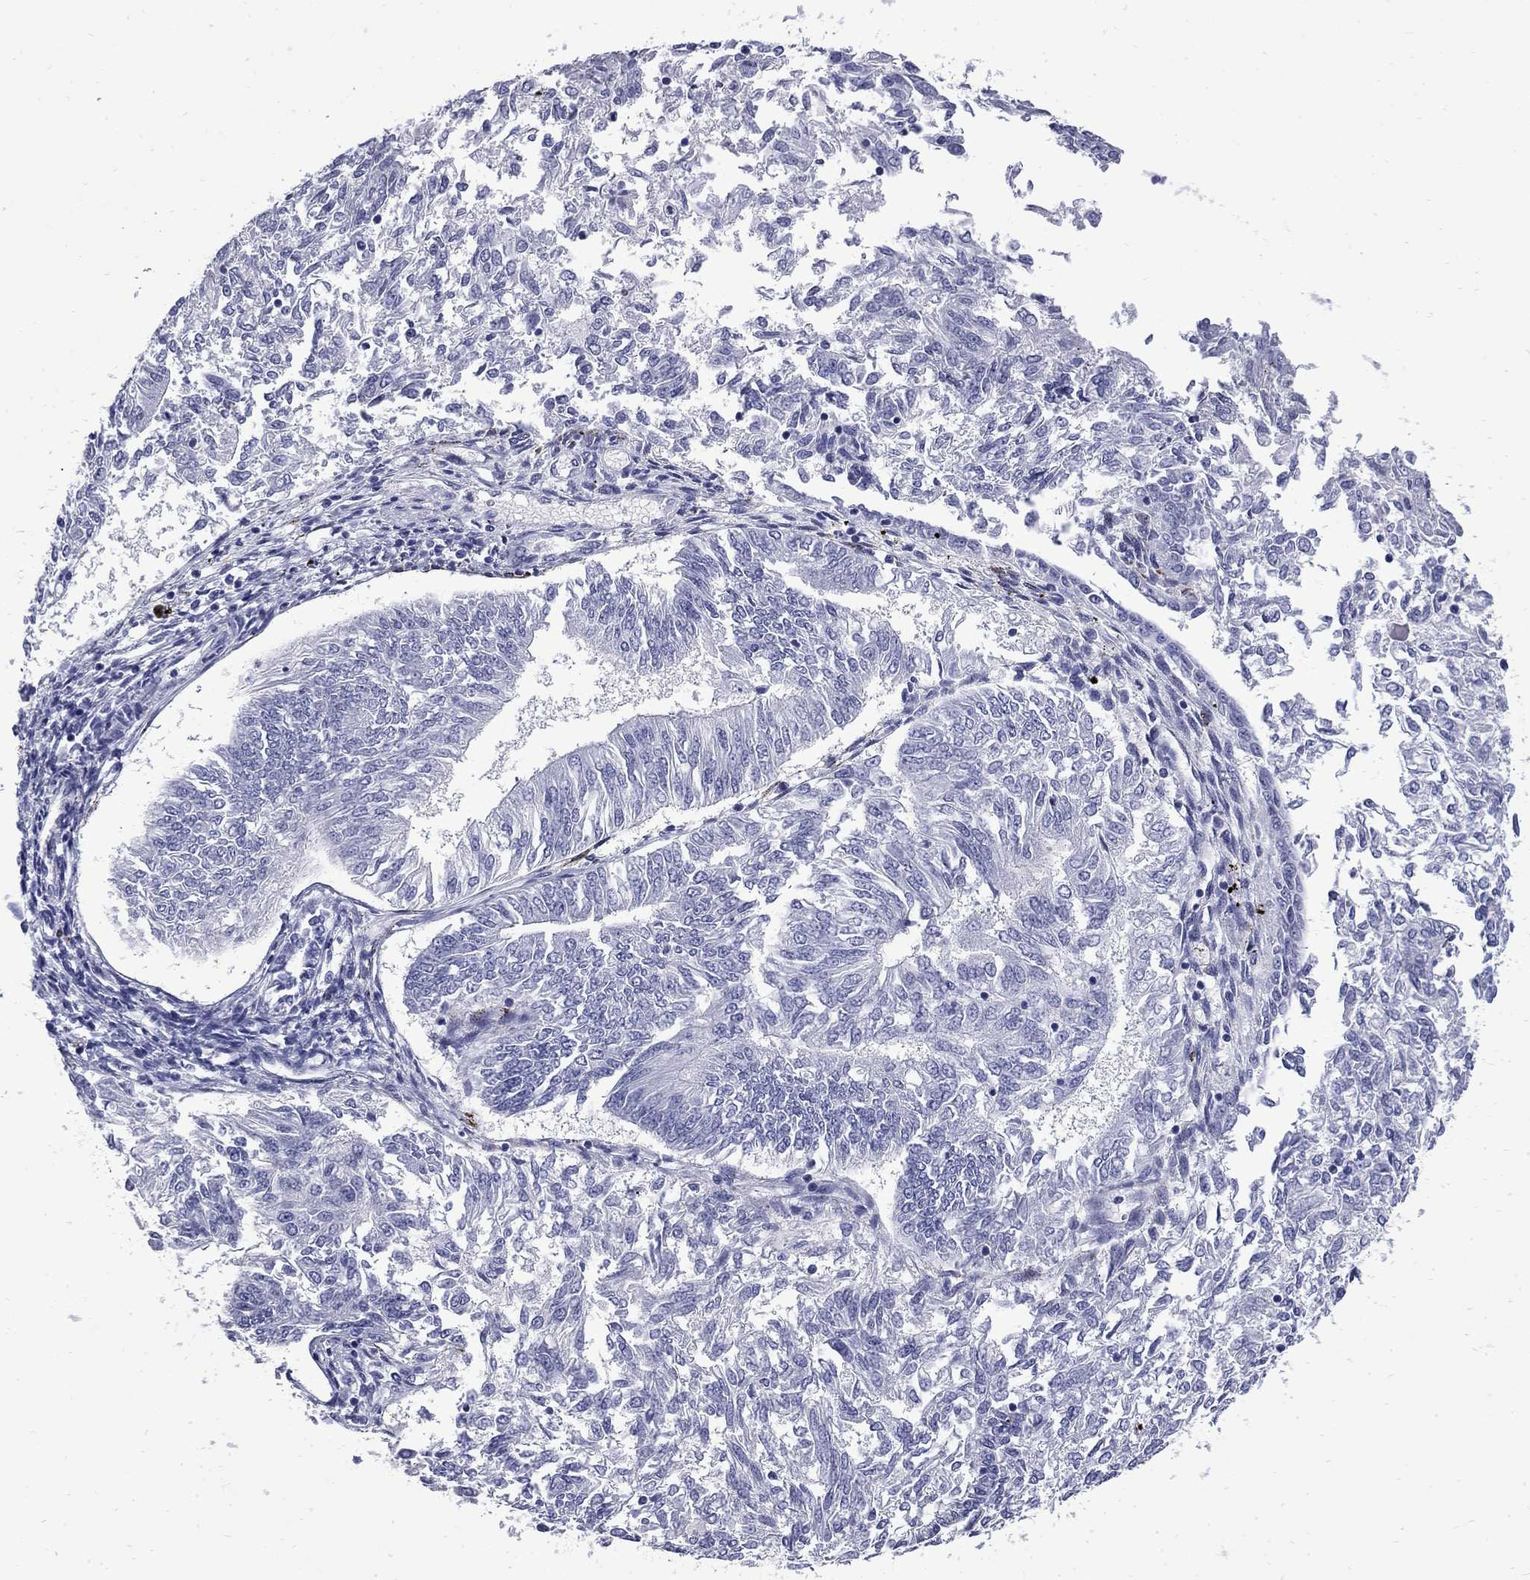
{"staining": {"intensity": "negative", "quantity": "none", "location": "none"}, "tissue": "endometrial cancer", "cell_type": "Tumor cells", "image_type": "cancer", "snomed": [{"axis": "morphology", "description": "Adenocarcinoma, NOS"}, {"axis": "topography", "description": "Endometrium"}], "caption": "Tumor cells show no significant staining in endometrial cancer (adenocarcinoma).", "gene": "MGARP", "patient": {"sex": "female", "age": 58}}